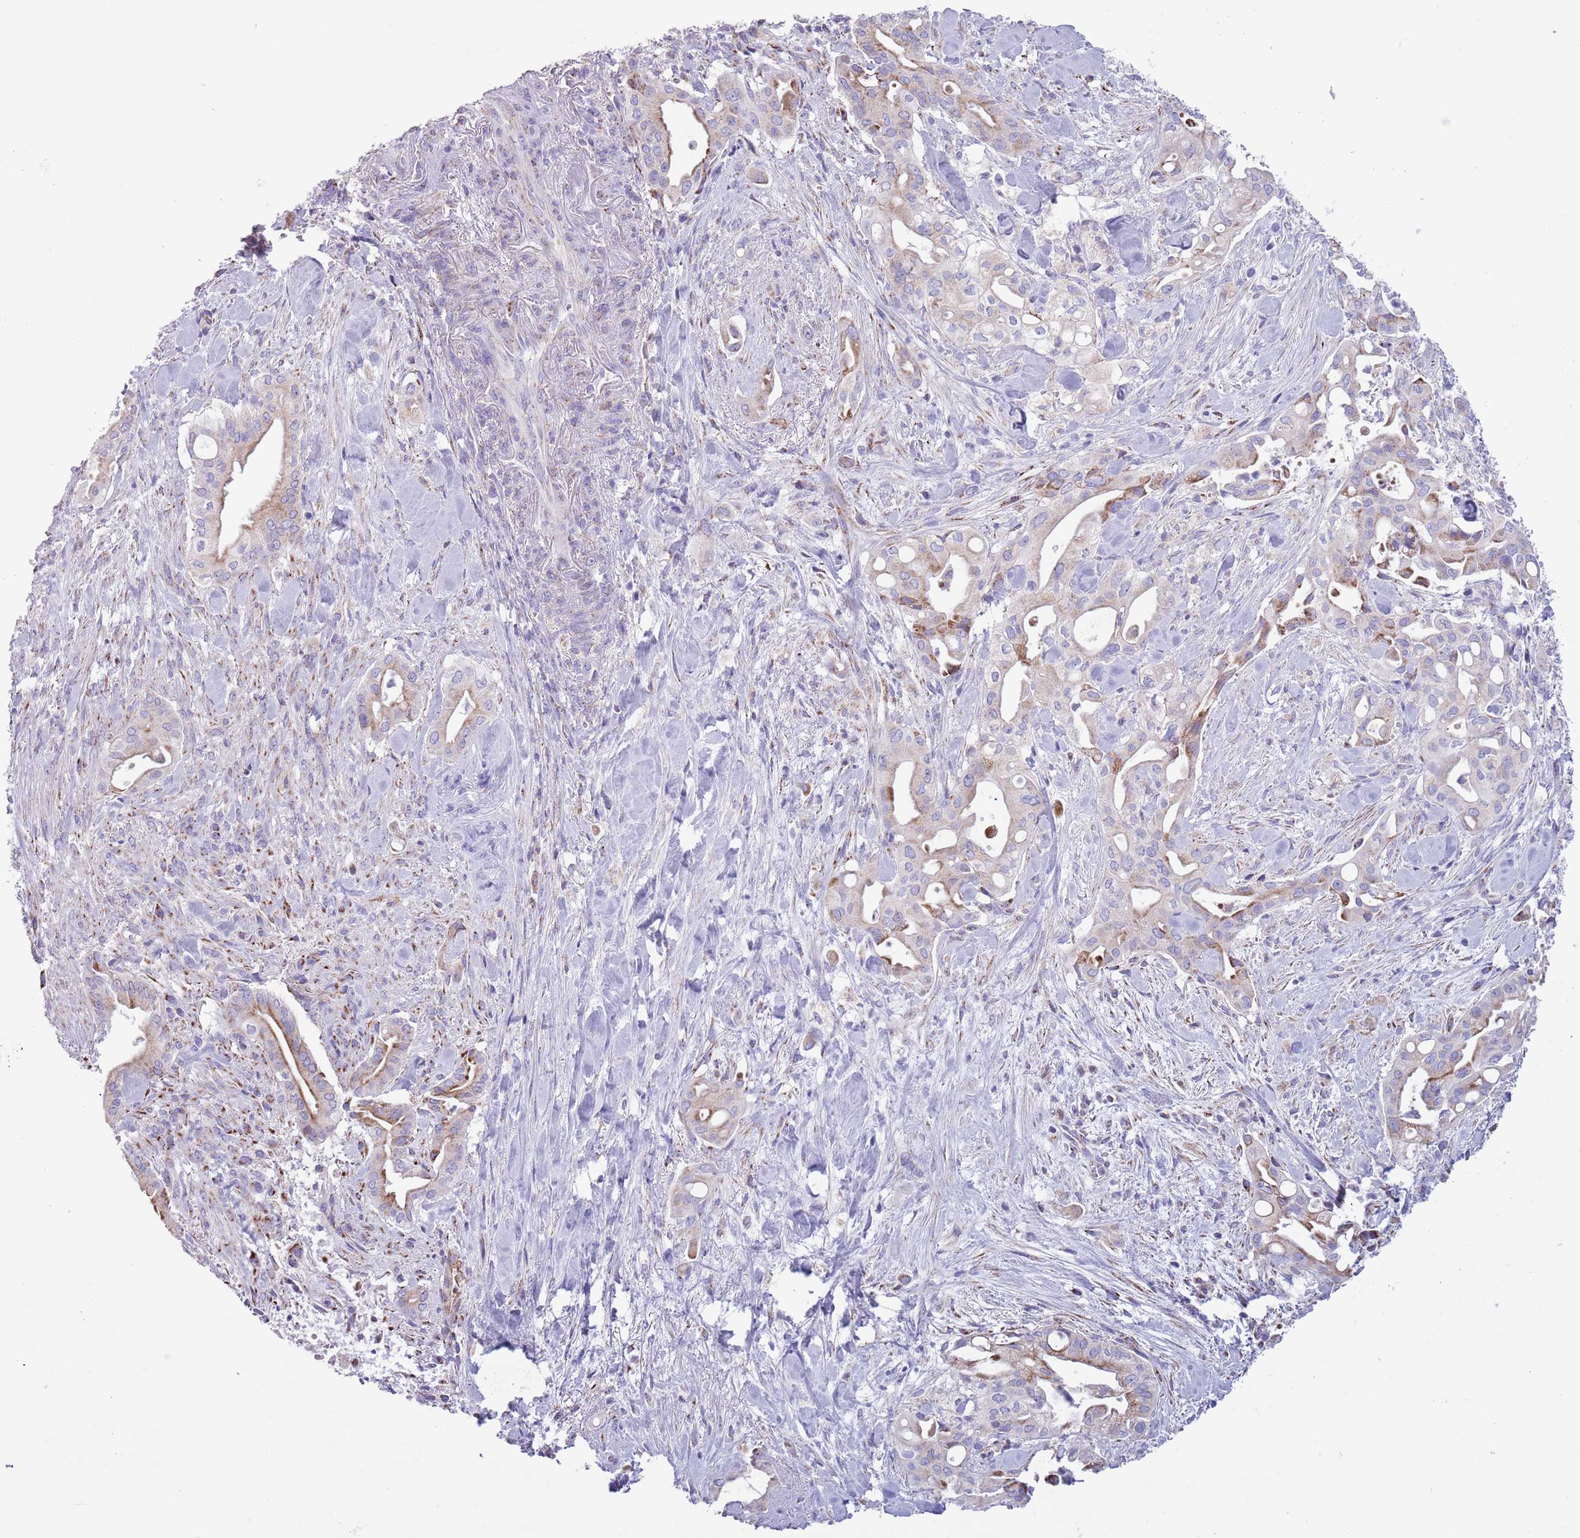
{"staining": {"intensity": "moderate", "quantity": "25%-75%", "location": "cytoplasmic/membranous"}, "tissue": "liver cancer", "cell_type": "Tumor cells", "image_type": "cancer", "snomed": [{"axis": "morphology", "description": "Cholangiocarcinoma"}, {"axis": "topography", "description": "Liver"}], "caption": "Liver cancer stained with a protein marker reveals moderate staining in tumor cells.", "gene": "ATP6V1B1", "patient": {"sex": "female", "age": 68}}